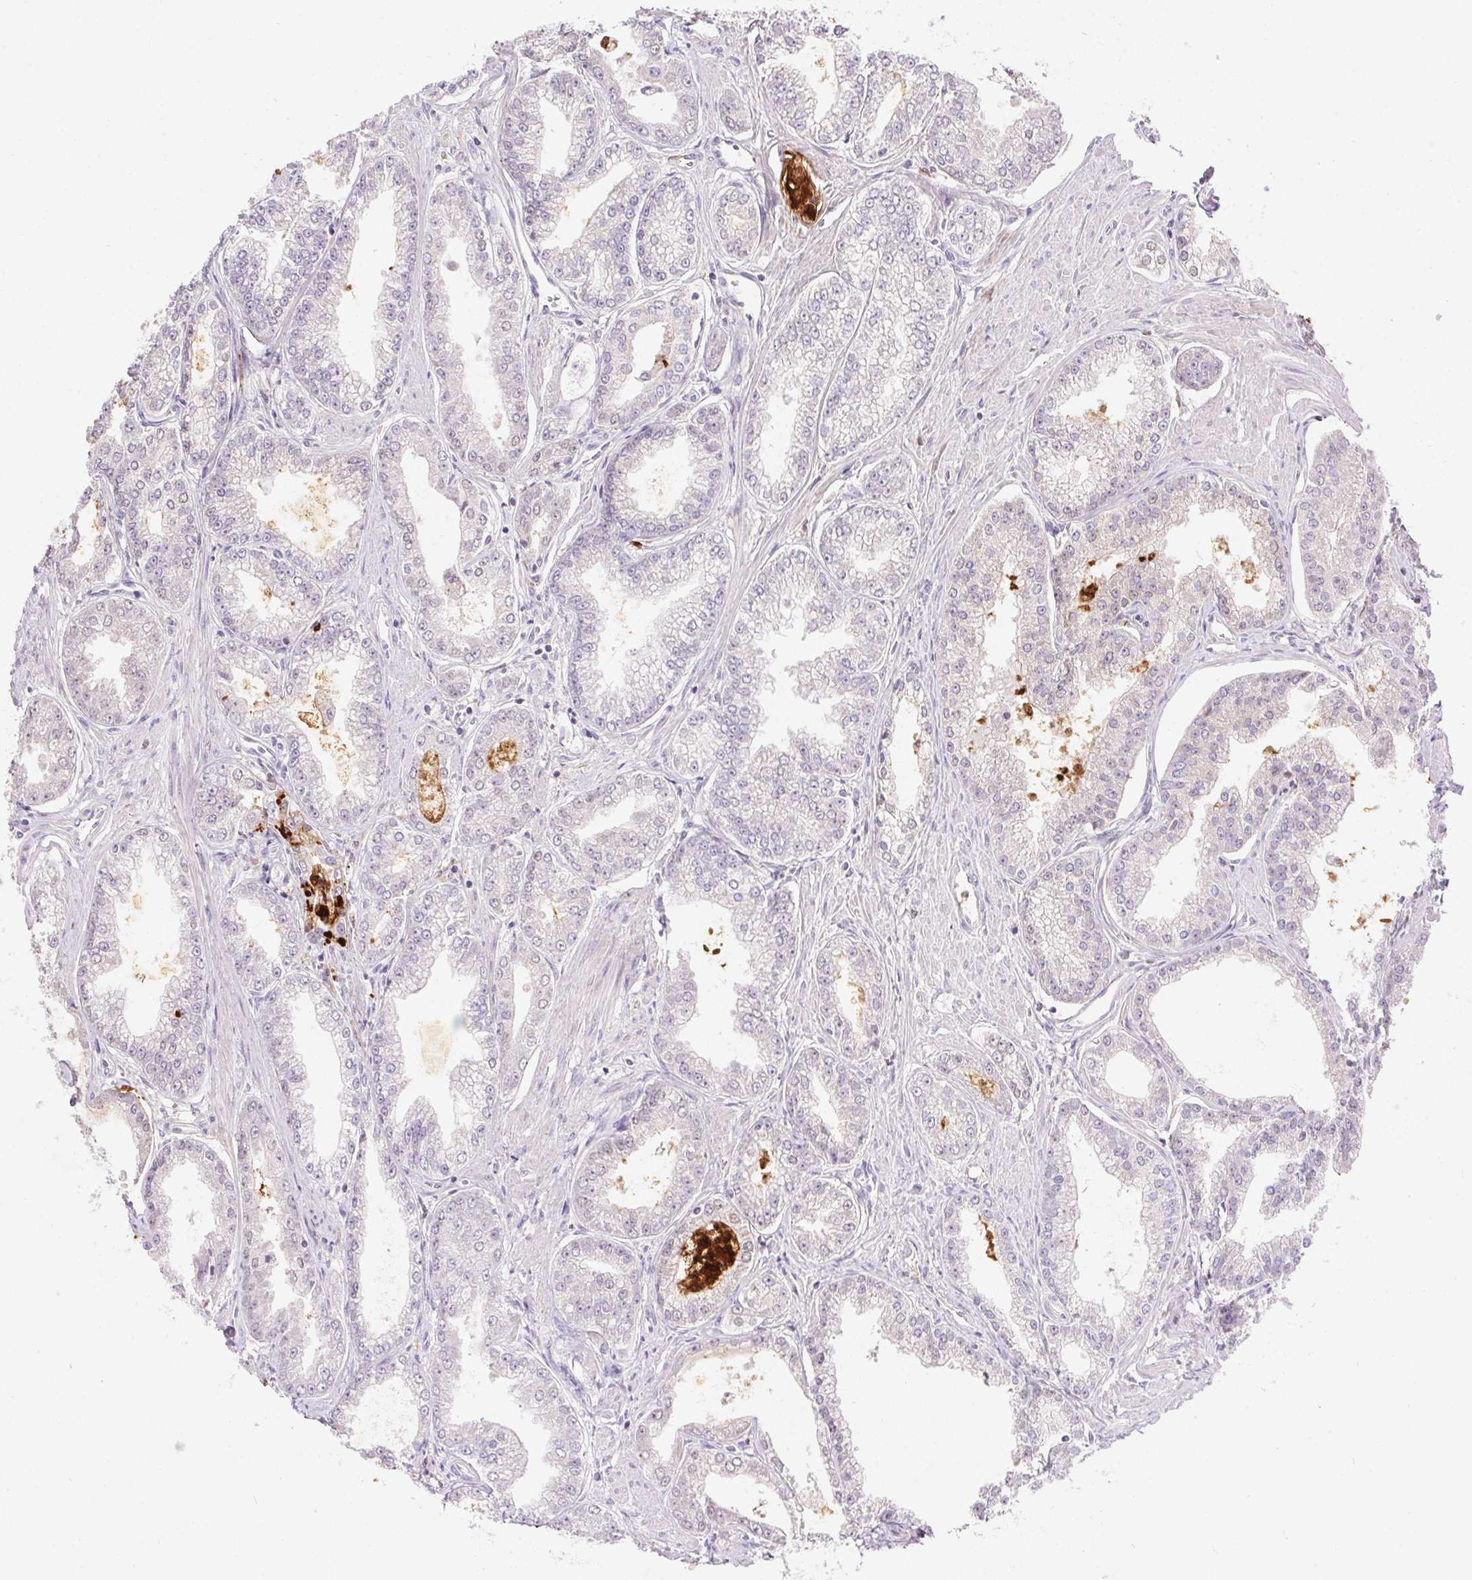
{"staining": {"intensity": "negative", "quantity": "none", "location": "none"}, "tissue": "prostate cancer", "cell_type": "Tumor cells", "image_type": "cancer", "snomed": [{"axis": "morphology", "description": "Adenocarcinoma, NOS"}, {"axis": "topography", "description": "Prostate"}], "caption": "Immunohistochemical staining of prostate cancer demonstrates no significant positivity in tumor cells.", "gene": "ORM1", "patient": {"sex": "male", "age": 71}}